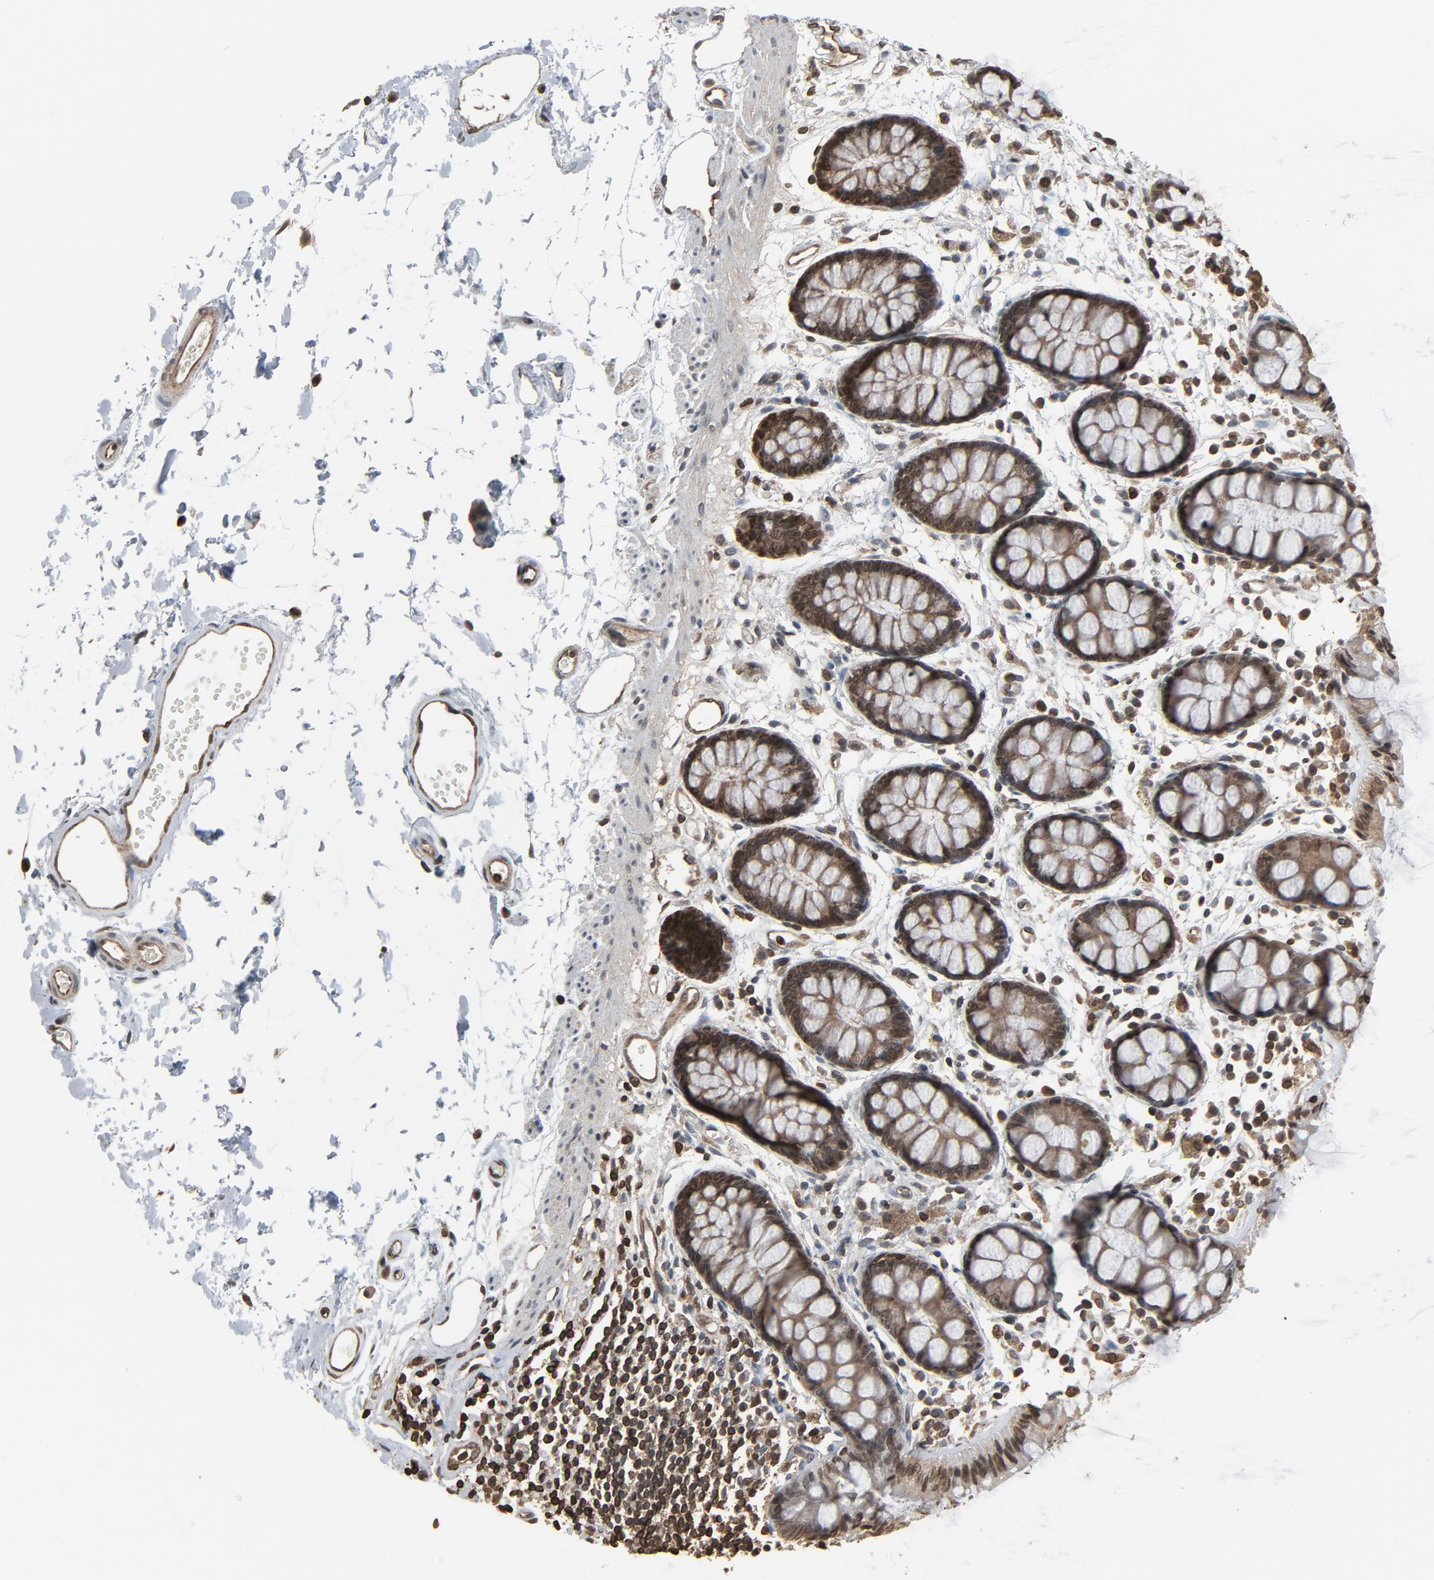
{"staining": {"intensity": "weak", "quantity": "25%-75%", "location": "cytoplasmic/membranous,nuclear"}, "tissue": "rectum", "cell_type": "Glandular cells", "image_type": "normal", "snomed": [{"axis": "morphology", "description": "Normal tissue, NOS"}, {"axis": "topography", "description": "Rectum"}], "caption": "Human rectum stained for a protein (brown) displays weak cytoplasmic/membranous,nuclear positive positivity in approximately 25%-75% of glandular cells.", "gene": "UBE2D1", "patient": {"sex": "female", "age": 66}}